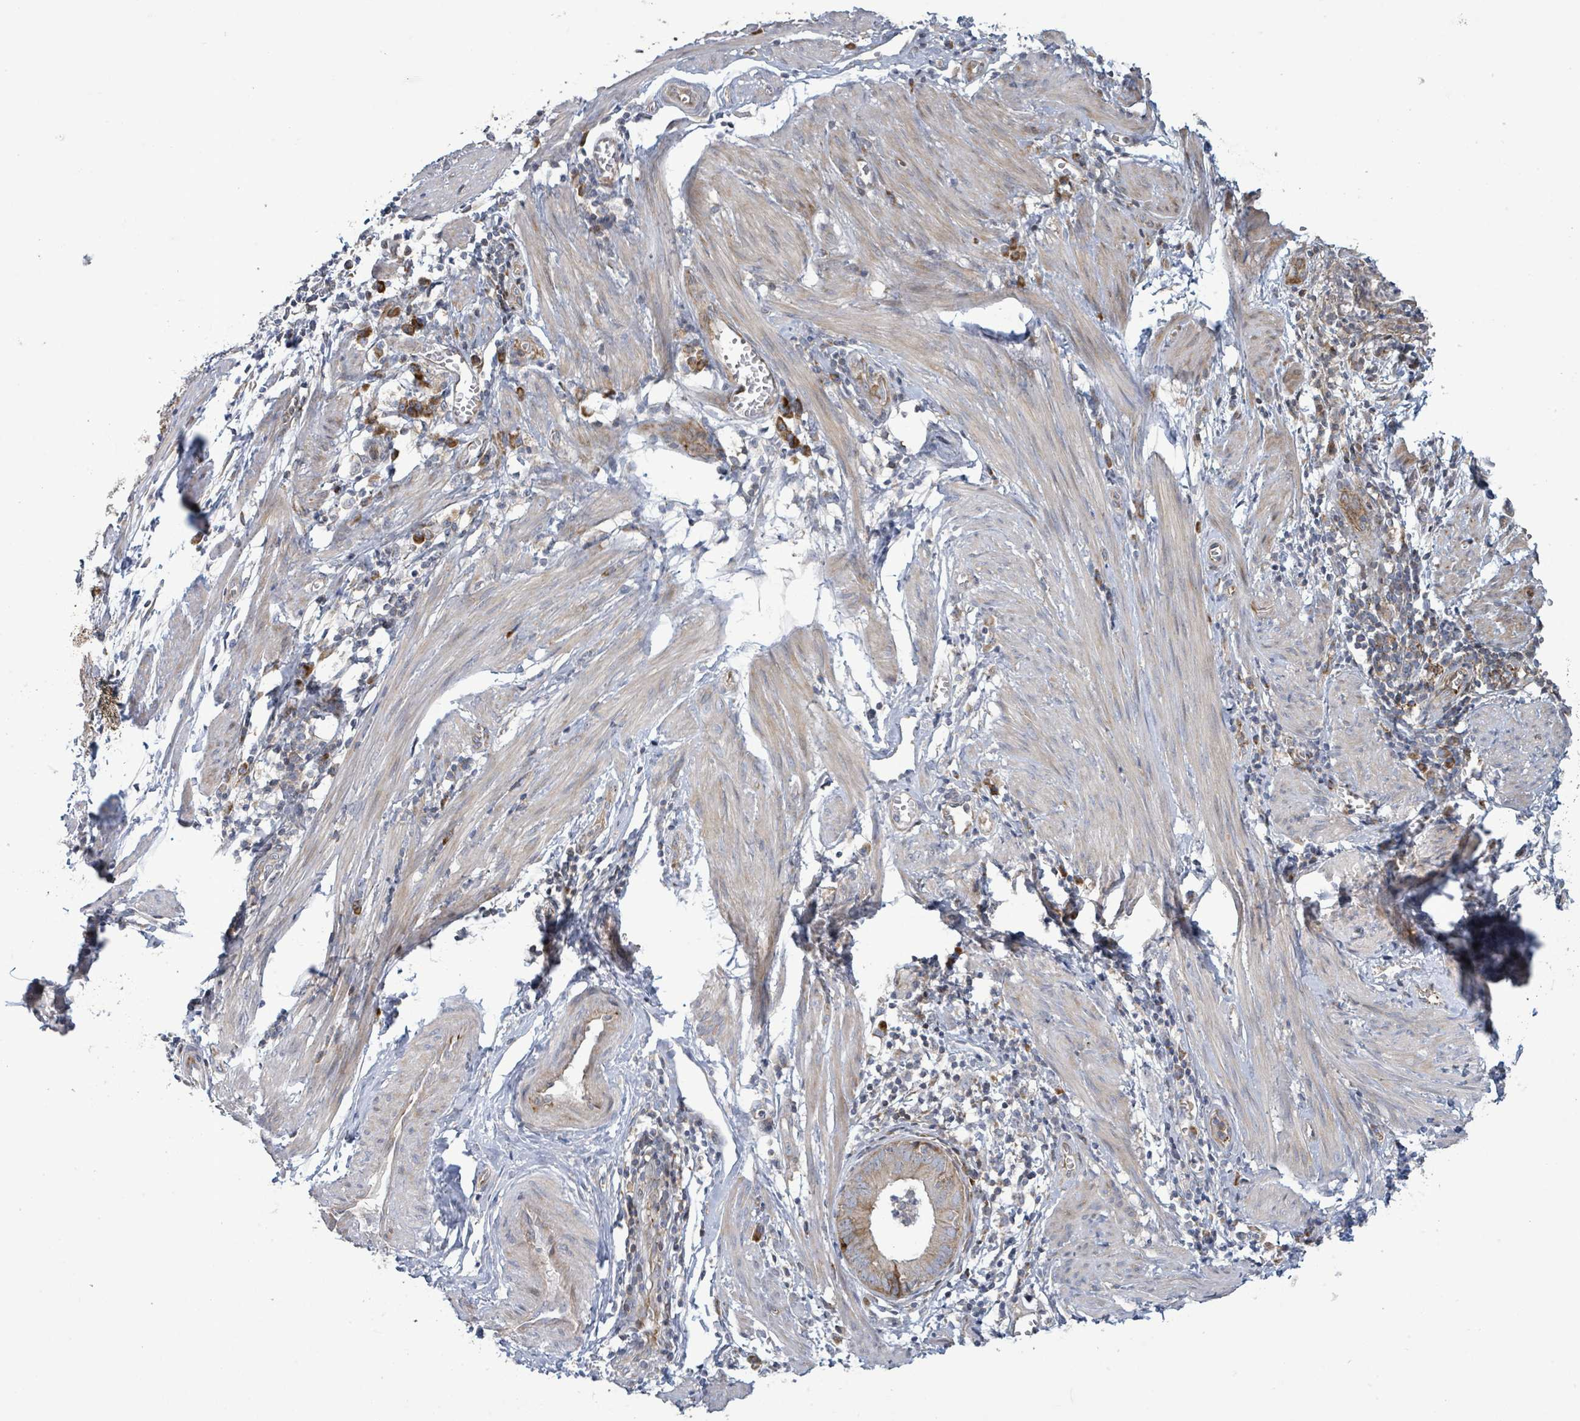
{"staining": {"intensity": "moderate", "quantity": "<25%", "location": "cytoplasmic/membranous"}, "tissue": "endometrial cancer", "cell_type": "Tumor cells", "image_type": "cancer", "snomed": [{"axis": "morphology", "description": "Adenocarcinoma, NOS"}, {"axis": "topography", "description": "Endometrium"}], "caption": "Endometrial cancer stained for a protein (brown) demonstrates moderate cytoplasmic/membranous positive expression in about <25% of tumor cells.", "gene": "LILRA4", "patient": {"sex": "female", "age": 68}}